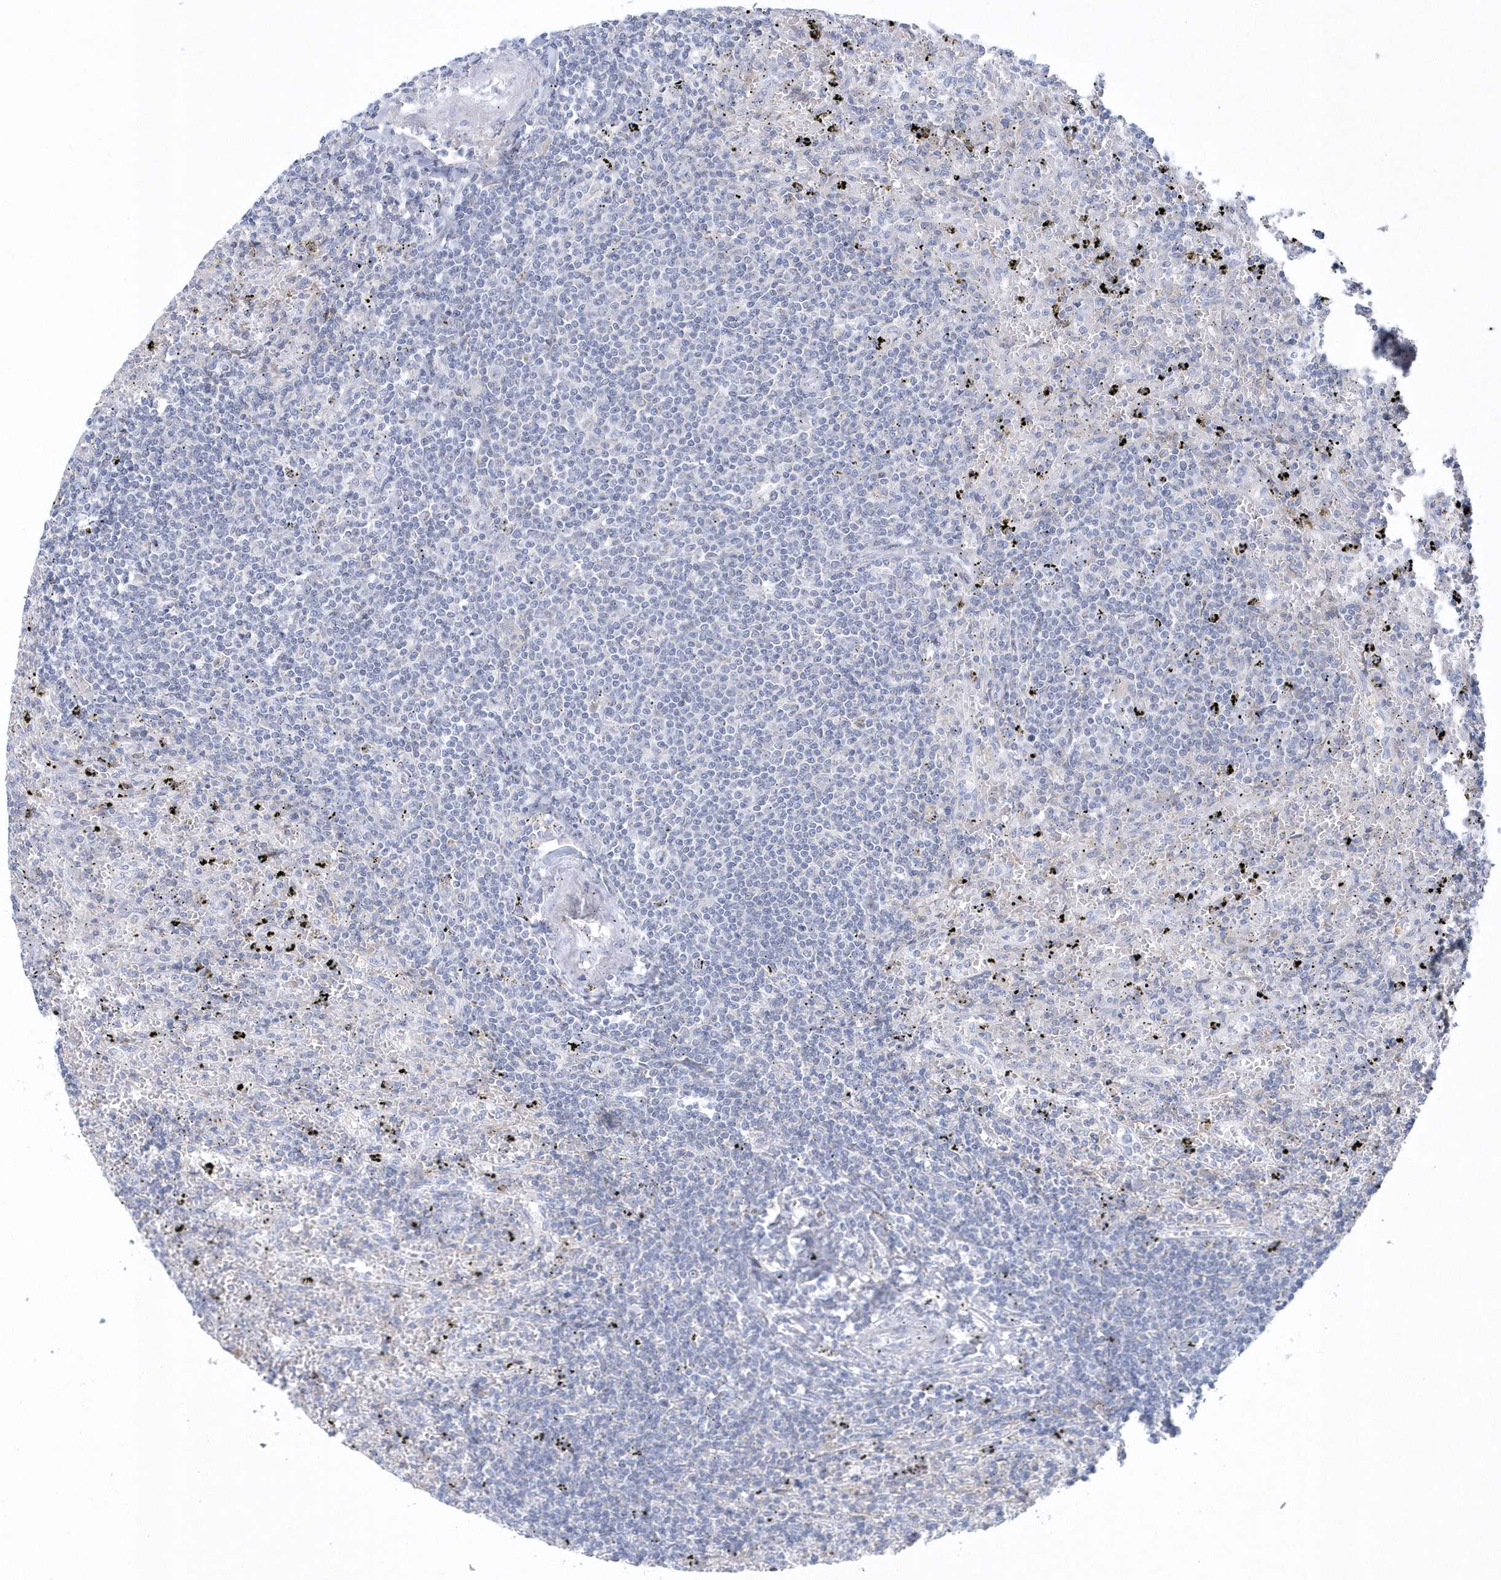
{"staining": {"intensity": "negative", "quantity": "none", "location": "none"}, "tissue": "lymphoma", "cell_type": "Tumor cells", "image_type": "cancer", "snomed": [{"axis": "morphology", "description": "Malignant lymphoma, non-Hodgkin's type, Low grade"}, {"axis": "topography", "description": "Spleen"}], "caption": "Immunohistochemical staining of human lymphoma displays no significant positivity in tumor cells.", "gene": "NIPAL1", "patient": {"sex": "male", "age": 76}}